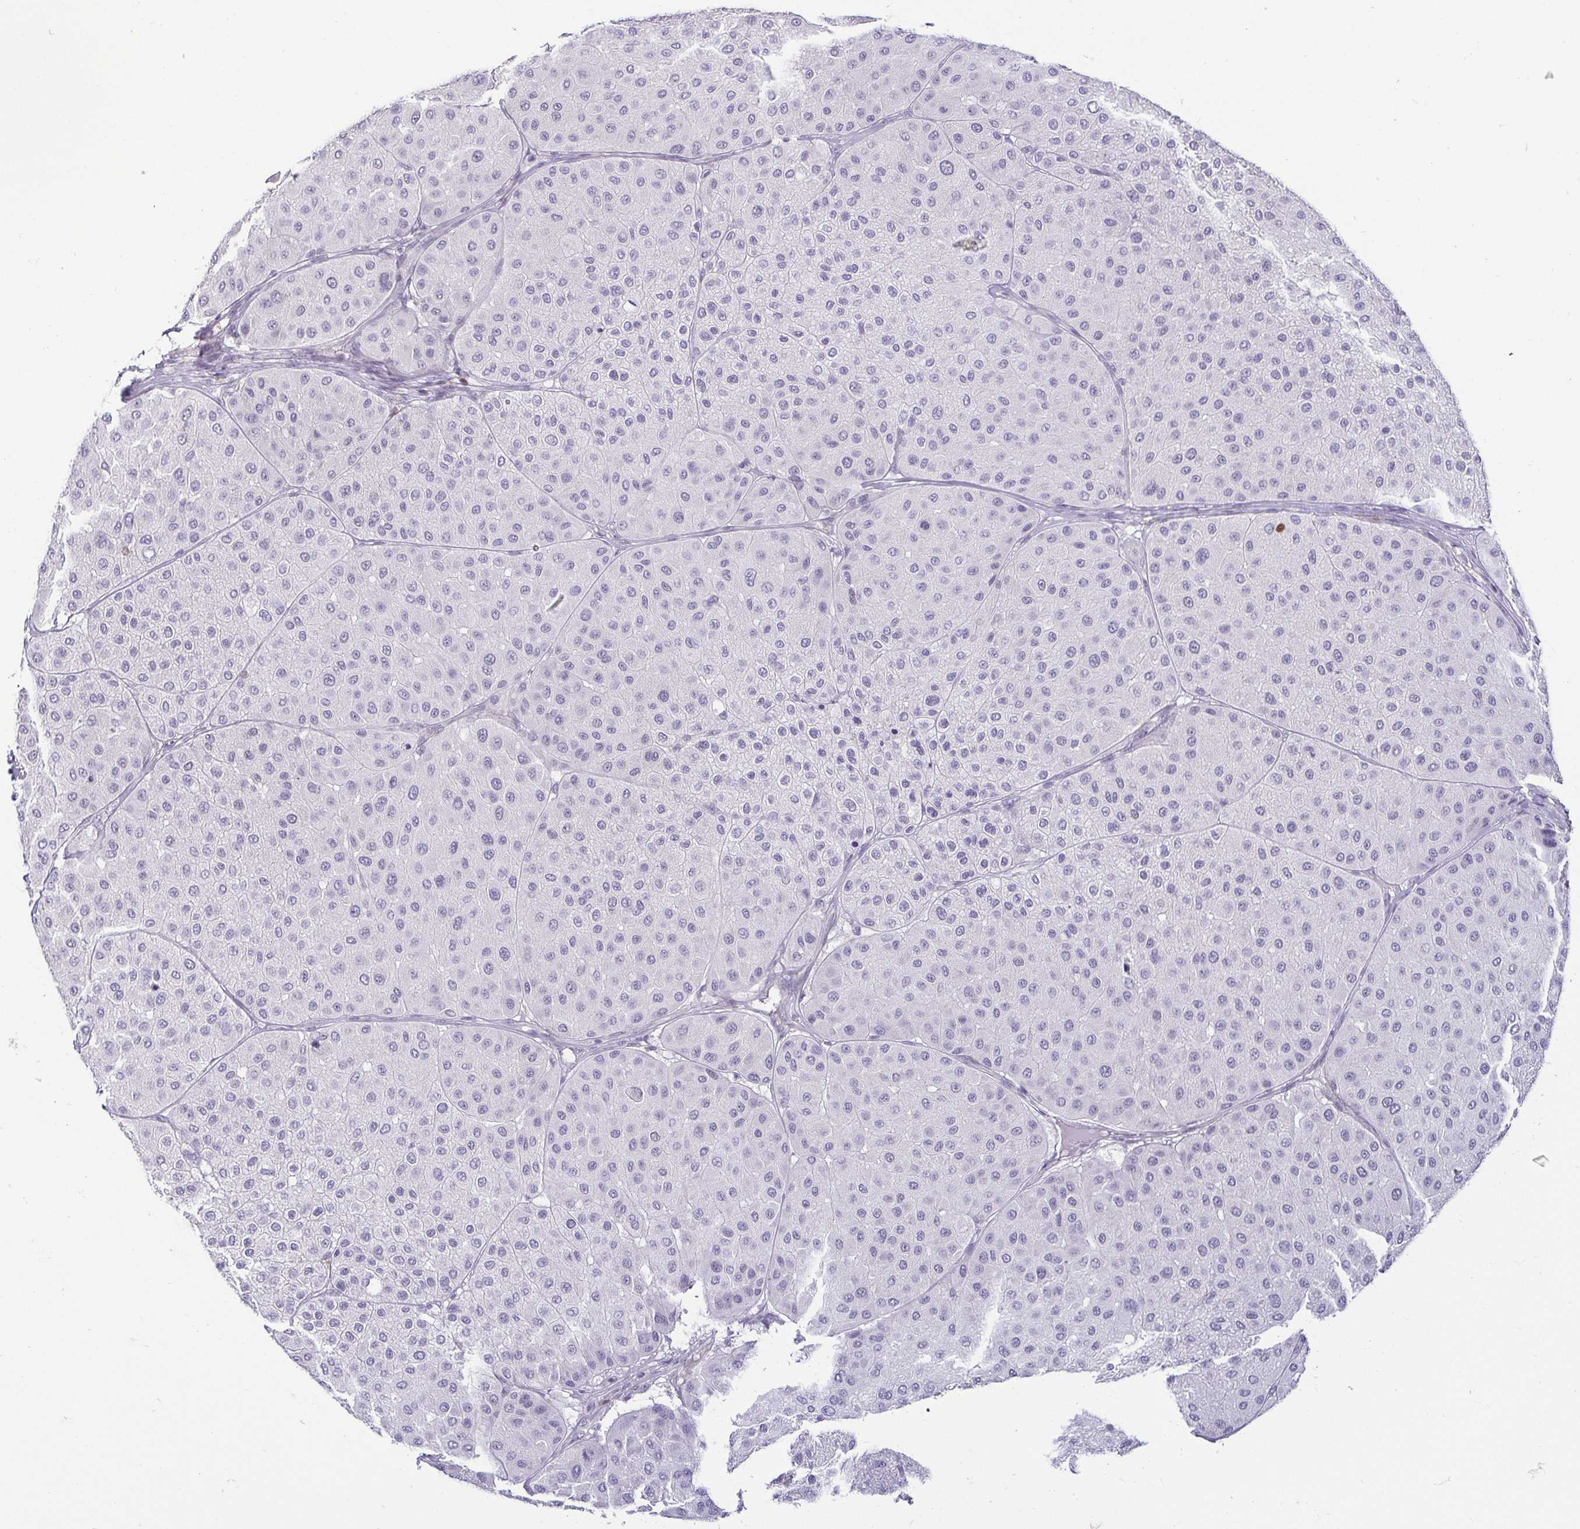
{"staining": {"intensity": "negative", "quantity": "none", "location": "none"}, "tissue": "melanoma", "cell_type": "Tumor cells", "image_type": "cancer", "snomed": [{"axis": "morphology", "description": "Malignant melanoma, Metastatic site"}, {"axis": "topography", "description": "Smooth muscle"}], "caption": "The micrograph shows no significant staining in tumor cells of melanoma. (DAB immunohistochemistry, high magnification).", "gene": "HOPX", "patient": {"sex": "male", "age": 41}}